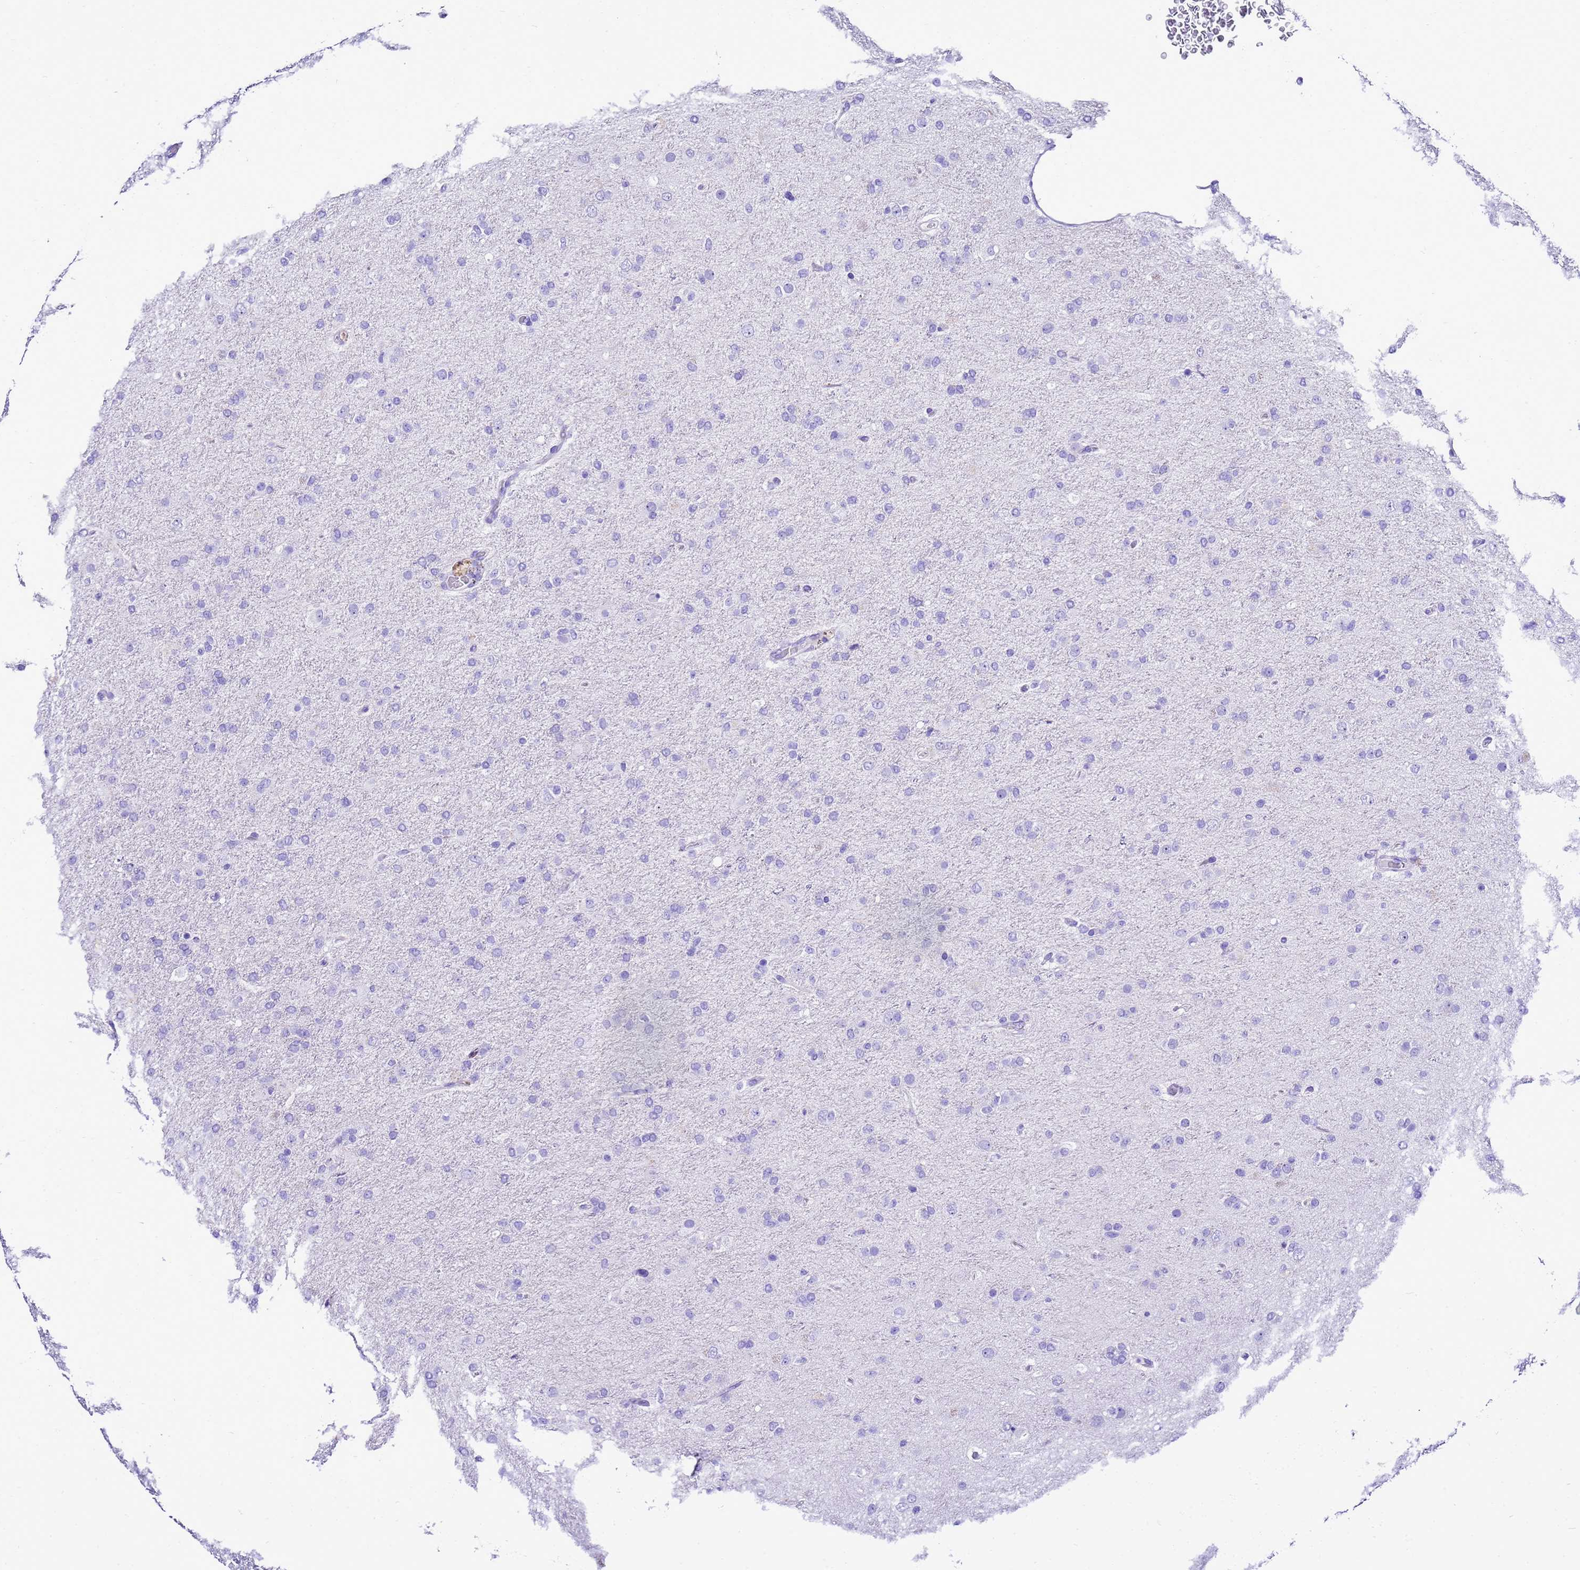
{"staining": {"intensity": "negative", "quantity": "none", "location": "none"}, "tissue": "glioma", "cell_type": "Tumor cells", "image_type": "cancer", "snomed": [{"axis": "morphology", "description": "Glioma, malignant, Low grade"}, {"axis": "topography", "description": "Brain"}], "caption": "Malignant low-grade glioma stained for a protein using immunohistochemistry (IHC) exhibits no staining tumor cells.", "gene": "UGT2B10", "patient": {"sex": "male", "age": 65}}